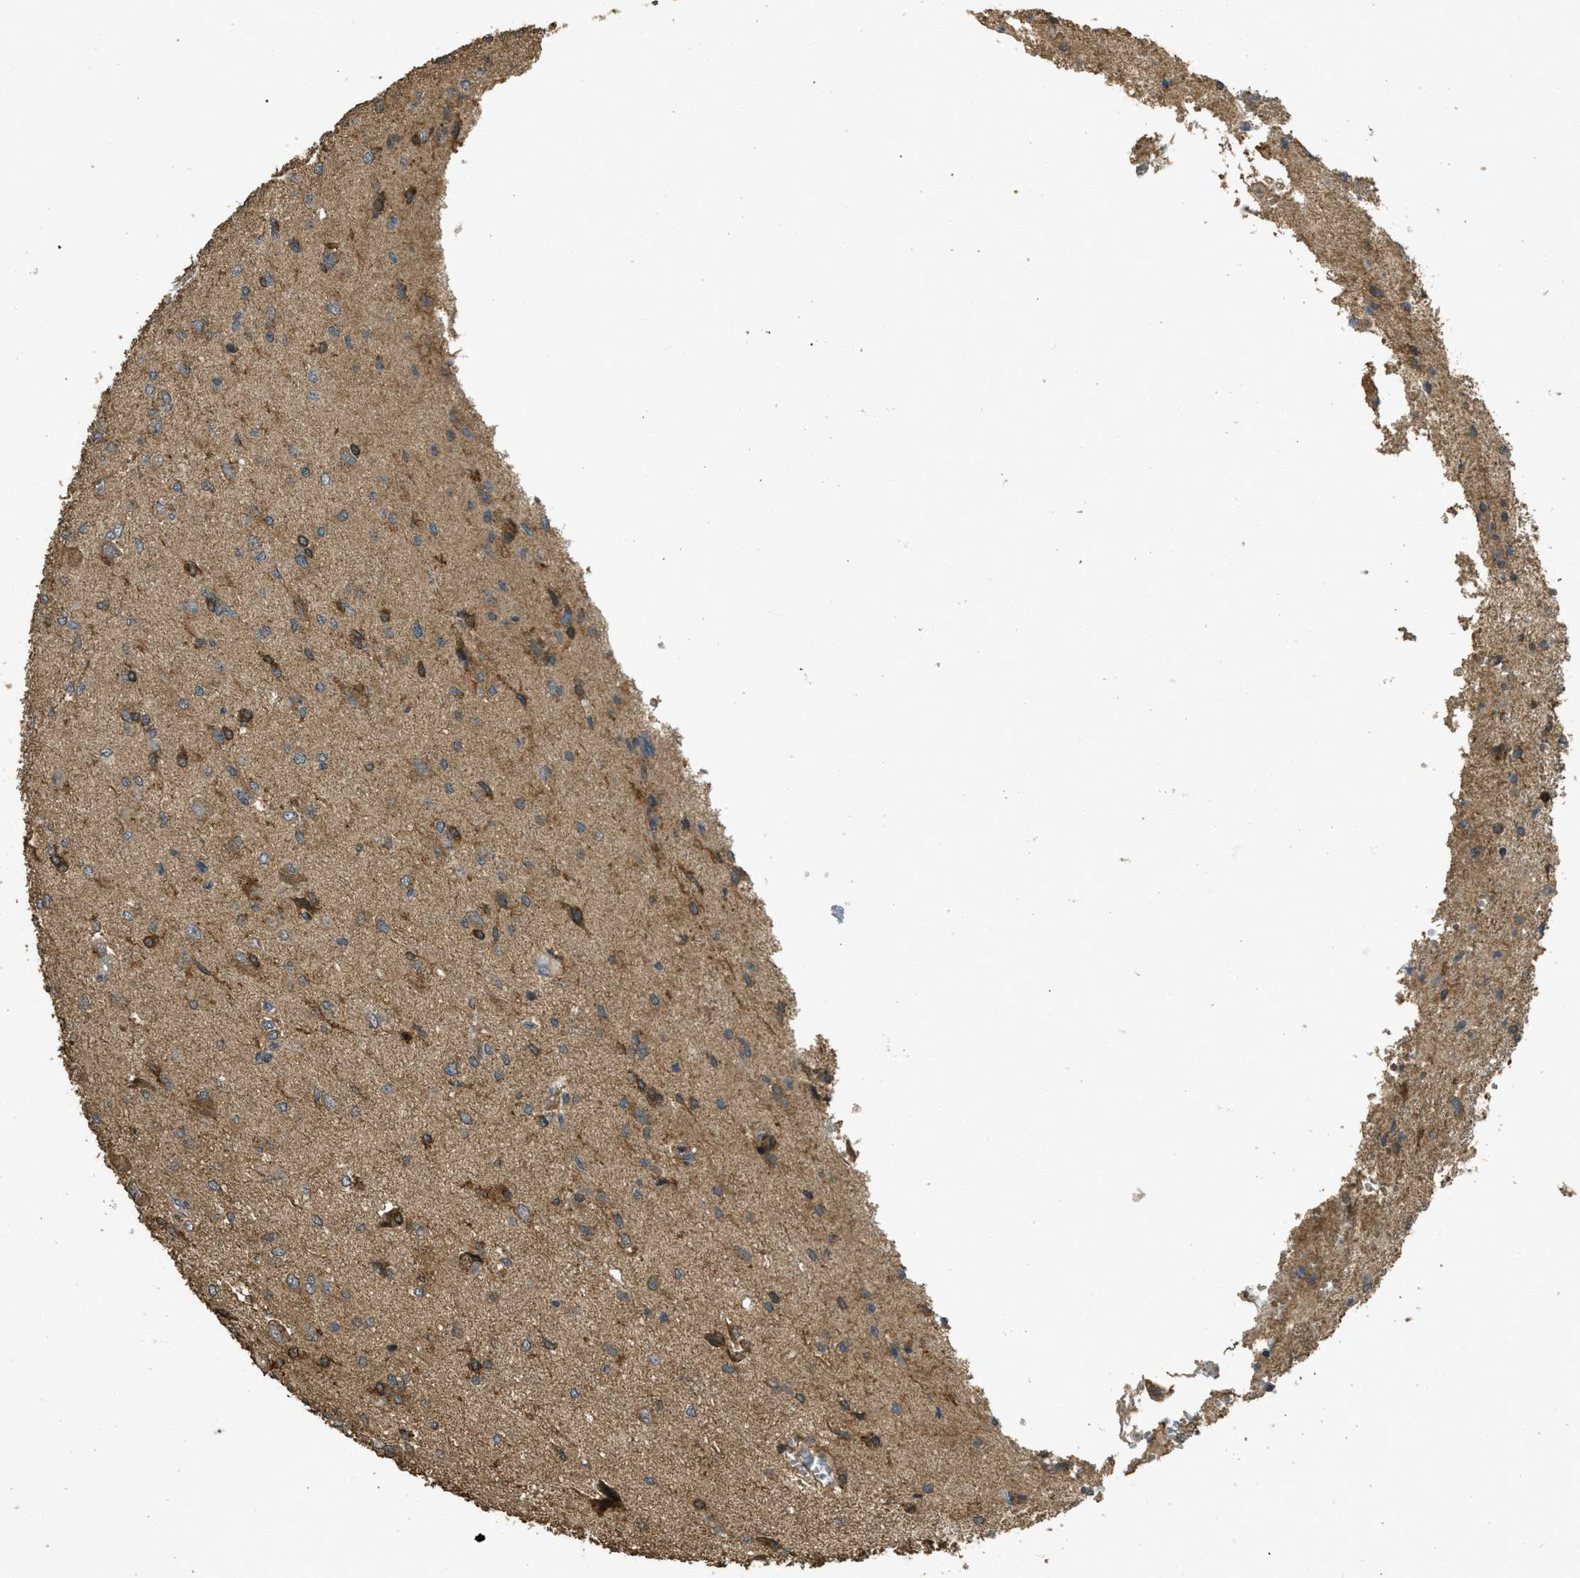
{"staining": {"intensity": "moderate", "quantity": ">75%", "location": "cytoplasmic/membranous"}, "tissue": "glioma", "cell_type": "Tumor cells", "image_type": "cancer", "snomed": [{"axis": "morphology", "description": "Glioma, malignant, High grade"}, {"axis": "topography", "description": "Brain"}], "caption": "The histopathology image exhibits staining of glioma, revealing moderate cytoplasmic/membranous protein staining (brown color) within tumor cells.", "gene": "CD276", "patient": {"sex": "female", "age": 59}}